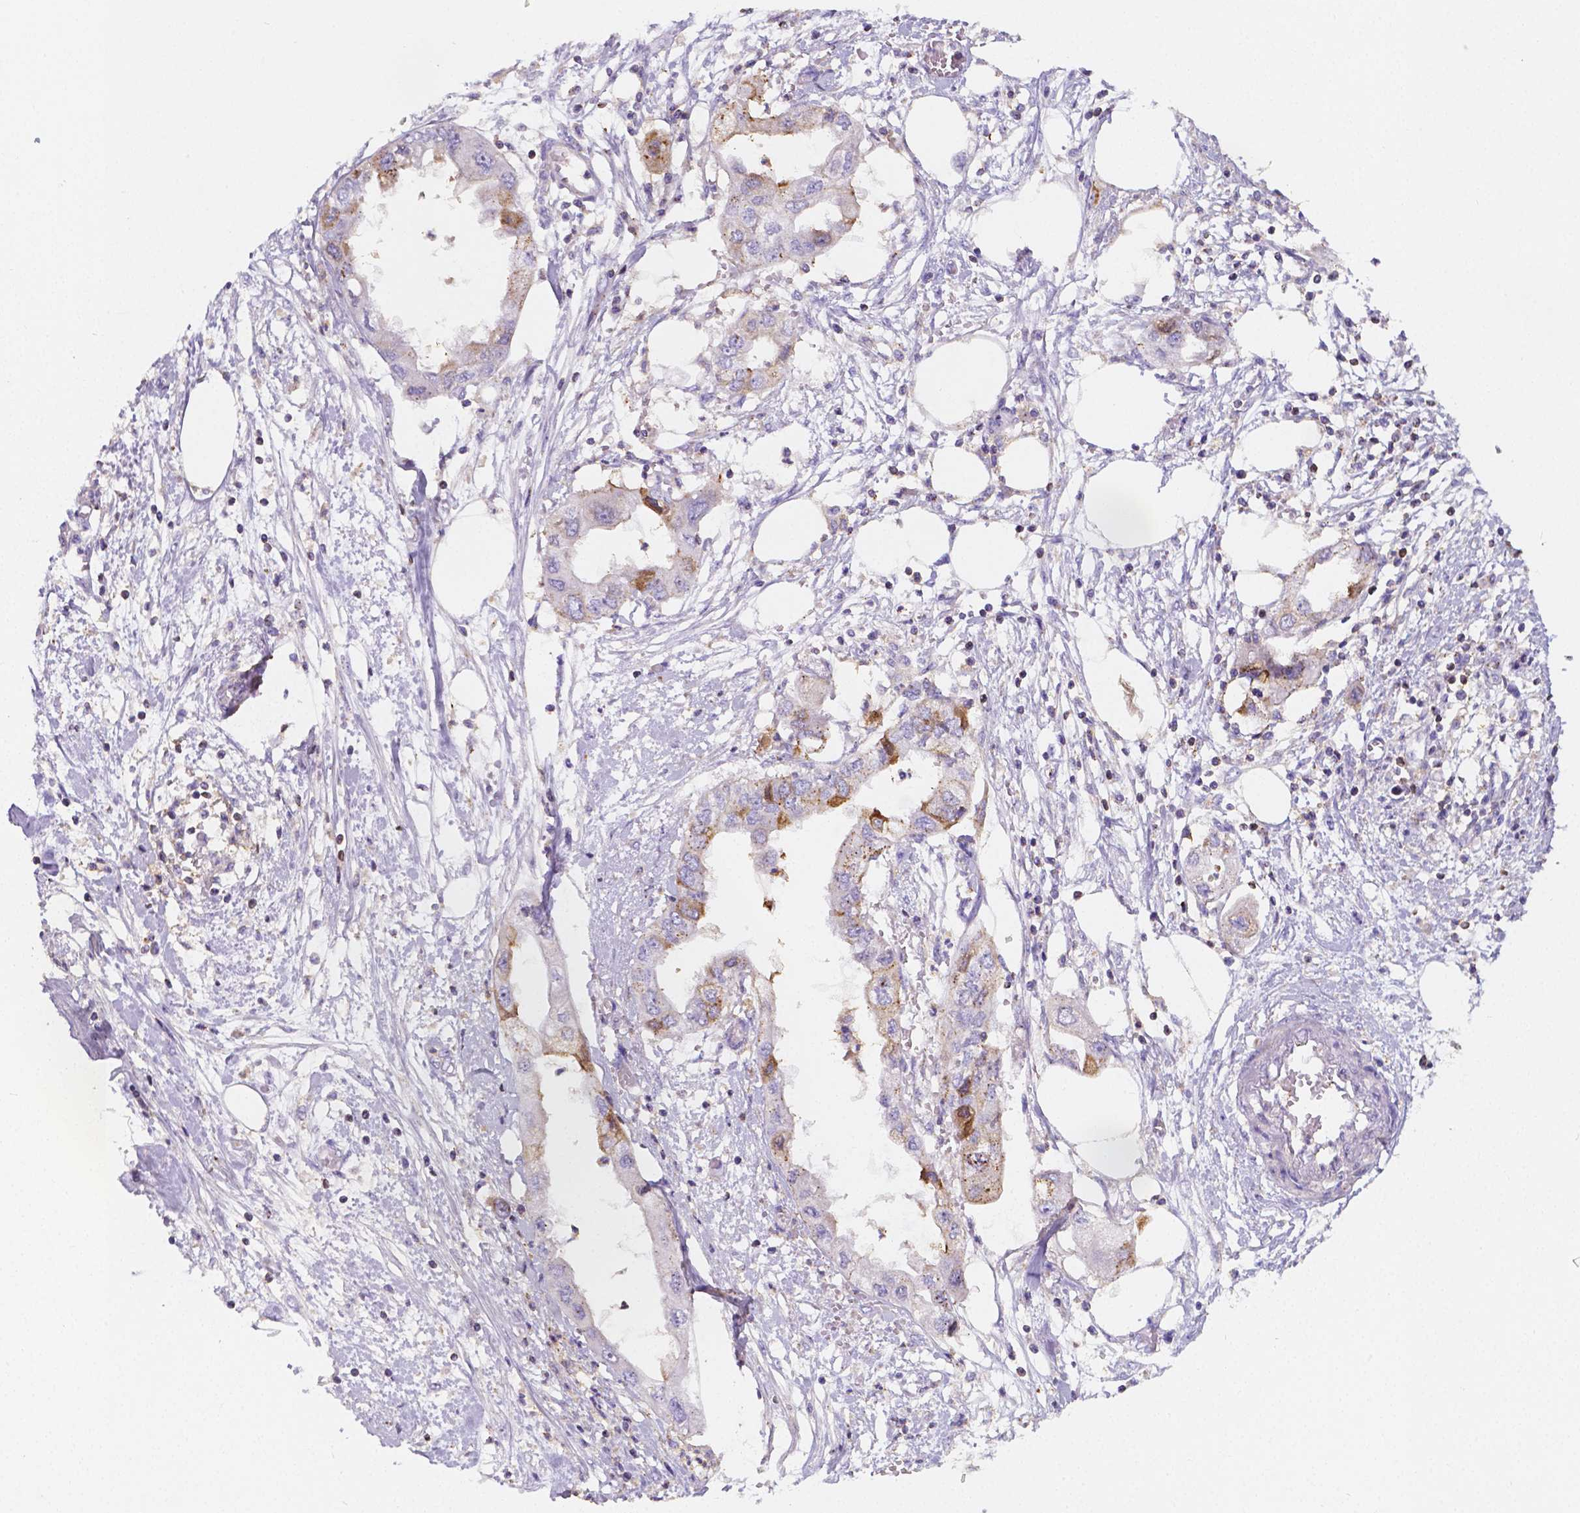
{"staining": {"intensity": "moderate", "quantity": "<25%", "location": "cytoplasmic/membranous"}, "tissue": "endometrial cancer", "cell_type": "Tumor cells", "image_type": "cancer", "snomed": [{"axis": "morphology", "description": "Adenocarcinoma, NOS"}, {"axis": "morphology", "description": "Adenocarcinoma, metastatic, NOS"}, {"axis": "topography", "description": "Adipose tissue"}, {"axis": "topography", "description": "Endometrium"}], "caption": "High-magnification brightfield microscopy of endometrial cancer stained with DAB (3,3'-diaminobenzidine) (brown) and counterstained with hematoxylin (blue). tumor cells exhibit moderate cytoplasmic/membranous expression is appreciated in approximately<25% of cells. The protein is stained brown, and the nuclei are stained in blue (DAB (3,3'-diaminobenzidine) IHC with brightfield microscopy, high magnification).", "gene": "GABRD", "patient": {"sex": "female", "age": 67}}